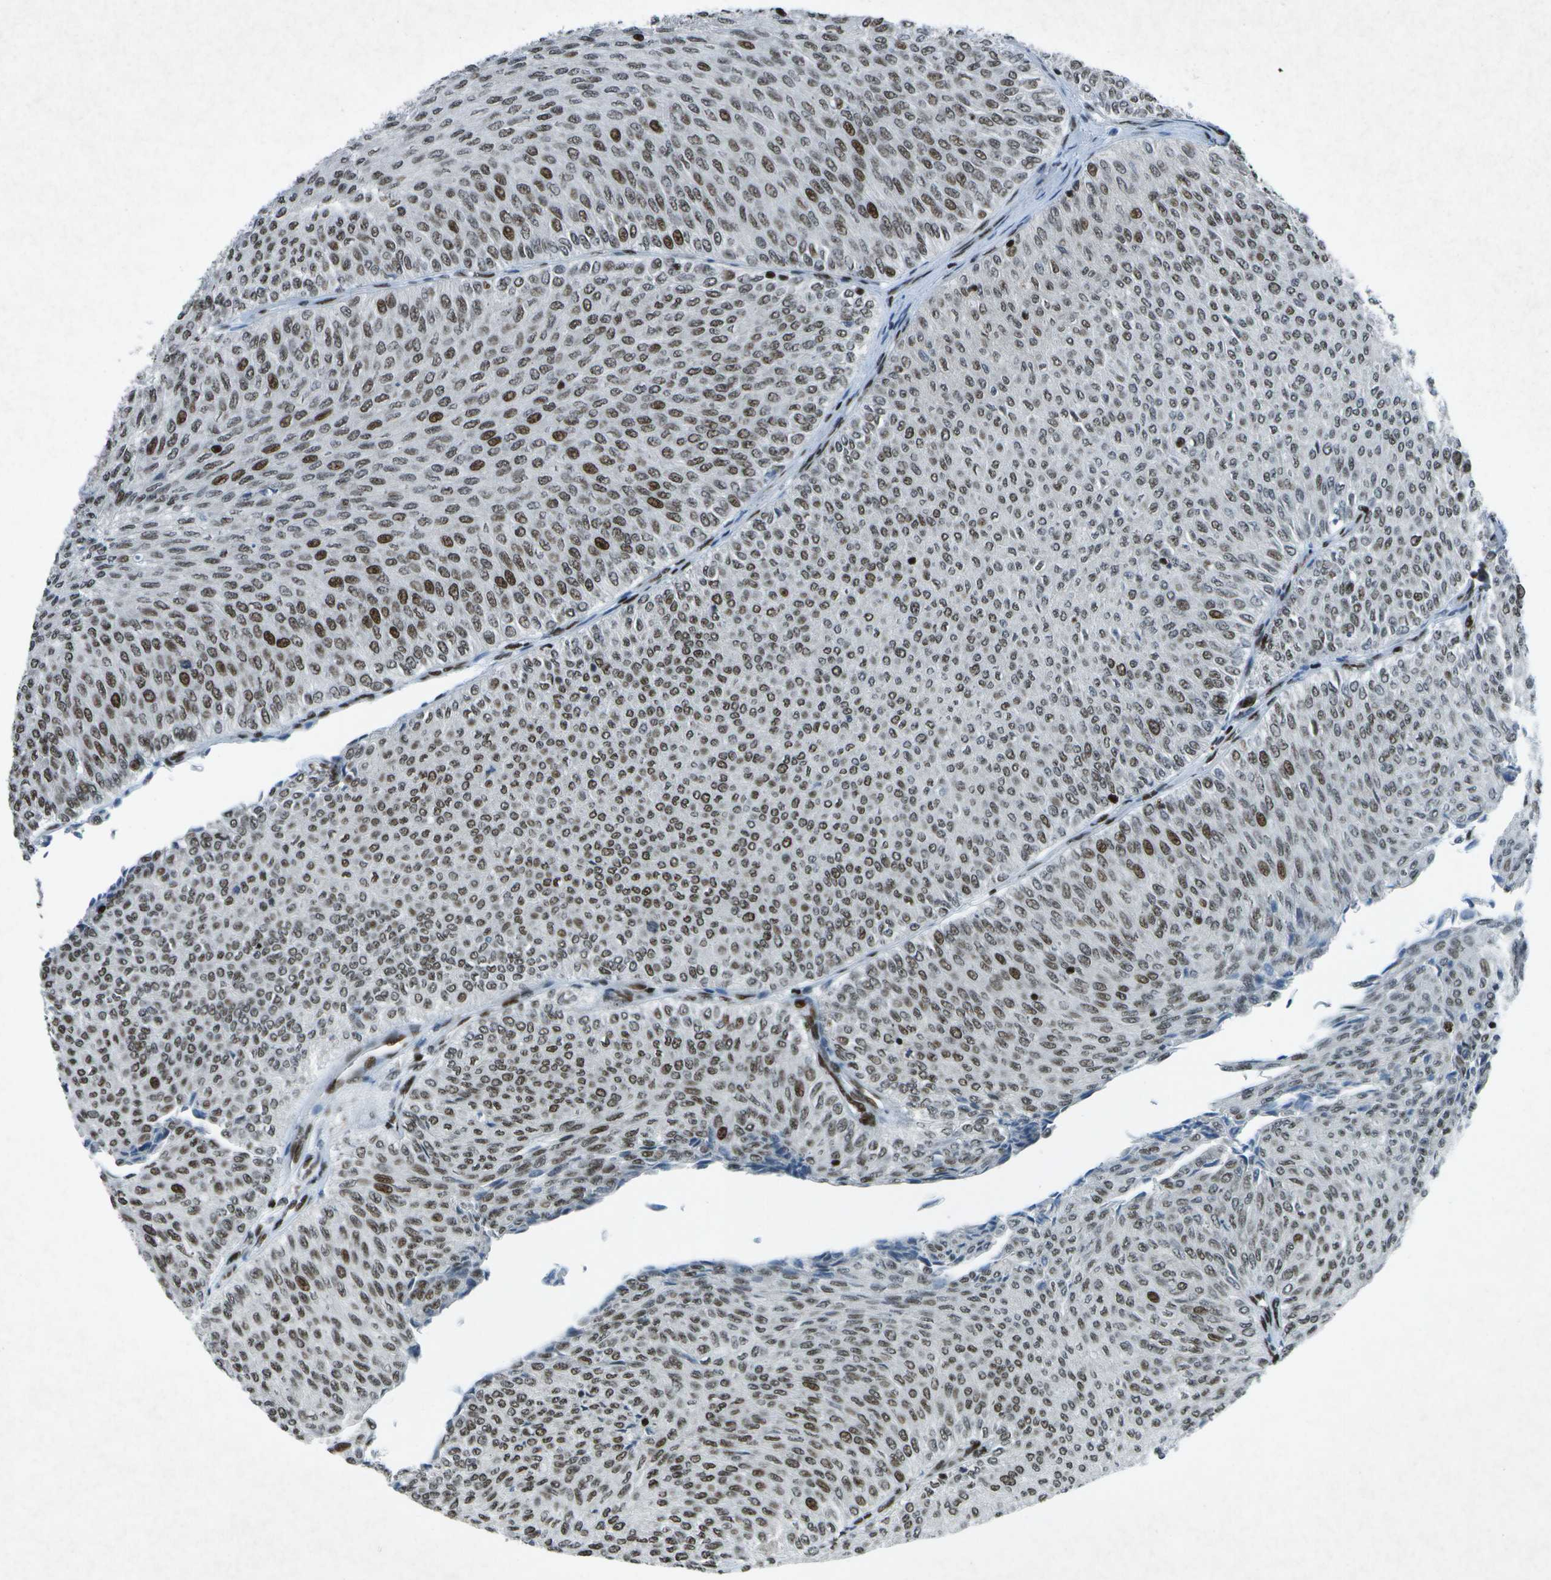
{"staining": {"intensity": "moderate", "quantity": ">75%", "location": "nuclear"}, "tissue": "urothelial cancer", "cell_type": "Tumor cells", "image_type": "cancer", "snomed": [{"axis": "morphology", "description": "Urothelial carcinoma, Low grade"}, {"axis": "topography", "description": "Urinary bladder"}], "caption": "Immunohistochemical staining of human urothelial cancer displays medium levels of moderate nuclear expression in about >75% of tumor cells.", "gene": "MTA2", "patient": {"sex": "male", "age": 78}}